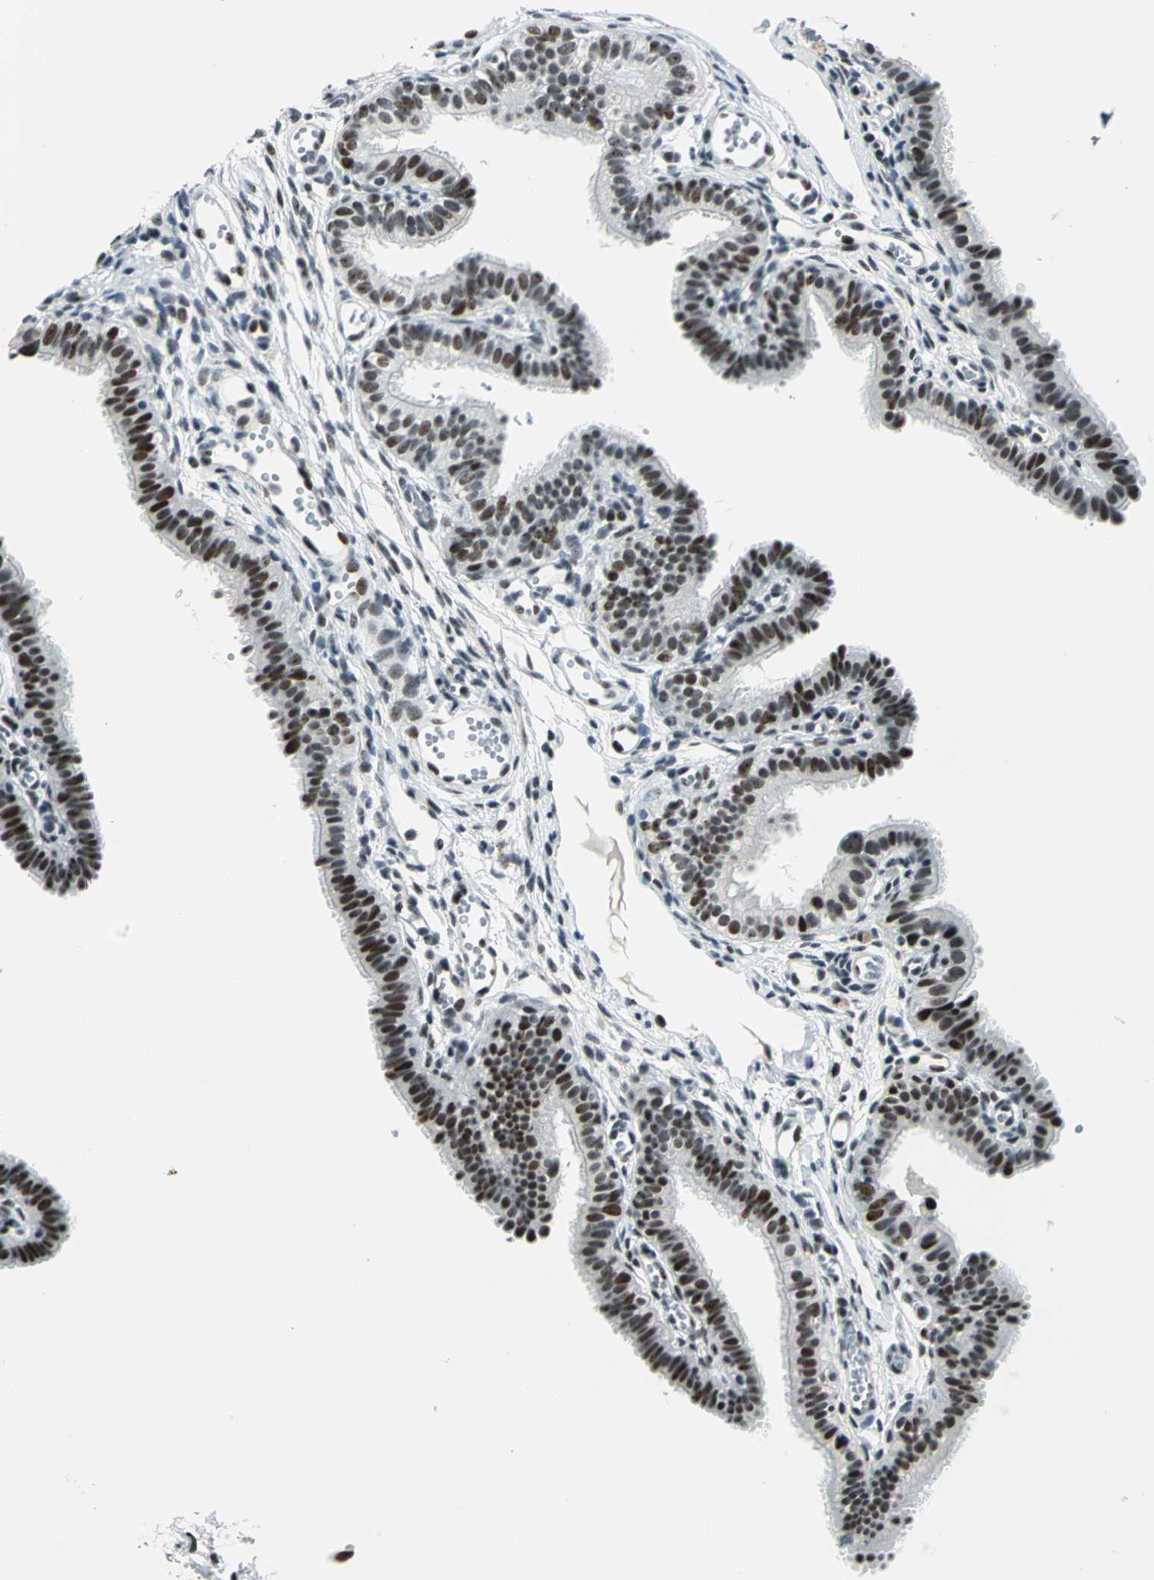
{"staining": {"intensity": "strong", "quantity": ">75%", "location": "nuclear"}, "tissue": "fallopian tube", "cell_type": "Glandular cells", "image_type": "normal", "snomed": [{"axis": "morphology", "description": "Normal tissue, NOS"}, {"axis": "topography", "description": "Fallopian tube"}, {"axis": "topography", "description": "Placenta"}], "caption": "A high-resolution histopathology image shows immunohistochemistry staining of normal fallopian tube, which reveals strong nuclear positivity in about >75% of glandular cells.", "gene": "KAT6B", "patient": {"sex": "female", "age": 34}}